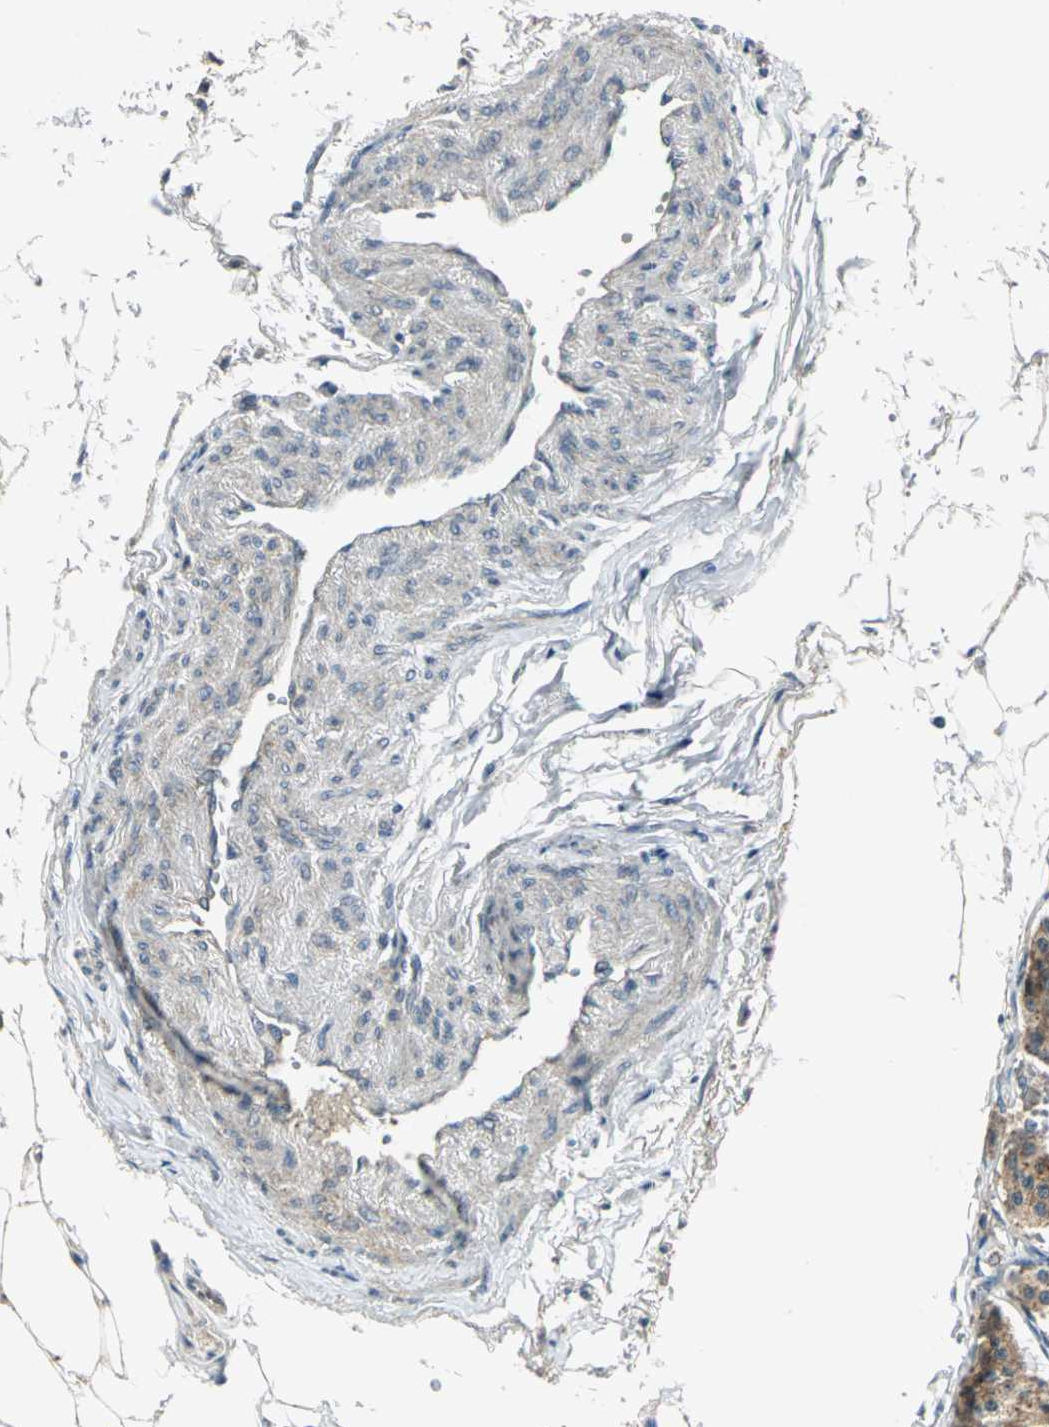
{"staining": {"intensity": "moderate", "quantity": ">75%", "location": "cytoplasmic/membranous"}, "tissue": "carcinoid", "cell_type": "Tumor cells", "image_type": "cancer", "snomed": [{"axis": "morphology", "description": "Carcinoid, malignant, NOS"}, {"axis": "topography", "description": "Colon"}], "caption": "Carcinoid was stained to show a protein in brown. There is medium levels of moderate cytoplasmic/membranous staining in approximately >75% of tumor cells.", "gene": "MAPK8IP3", "patient": {"sex": "female", "age": 61}}